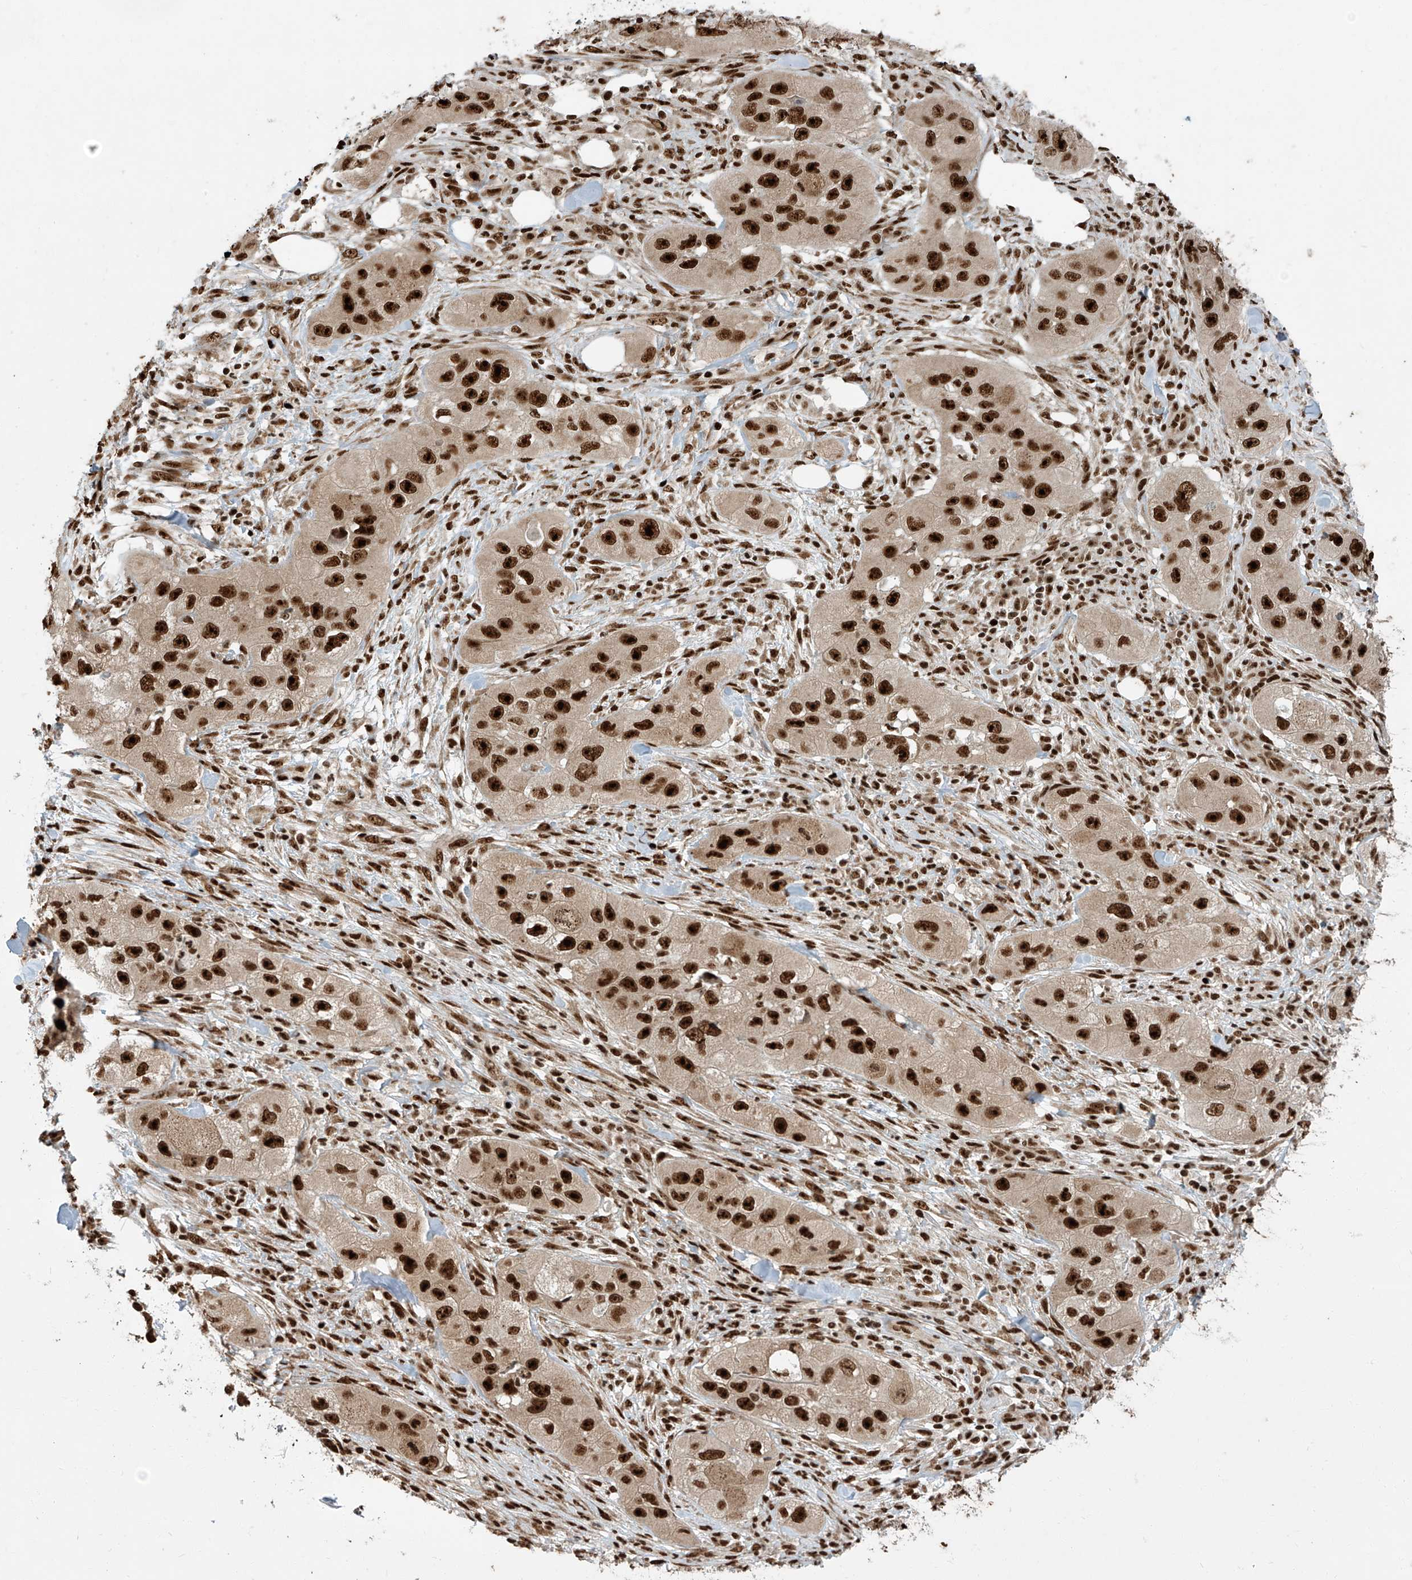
{"staining": {"intensity": "strong", "quantity": ">75%", "location": "nuclear"}, "tissue": "skin cancer", "cell_type": "Tumor cells", "image_type": "cancer", "snomed": [{"axis": "morphology", "description": "Squamous cell carcinoma, NOS"}, {"axis": "topography", "description": "Skin"}, {"axis": "topography", "description": "Subcutis"}], "caption": "Tumor cells display high levels of strong nuclear expression in approximately >75% of cells in squamous cell carcinoma (skin).", "gene": "FAM193B", "patient": {"sex": "male", "age": 73}}